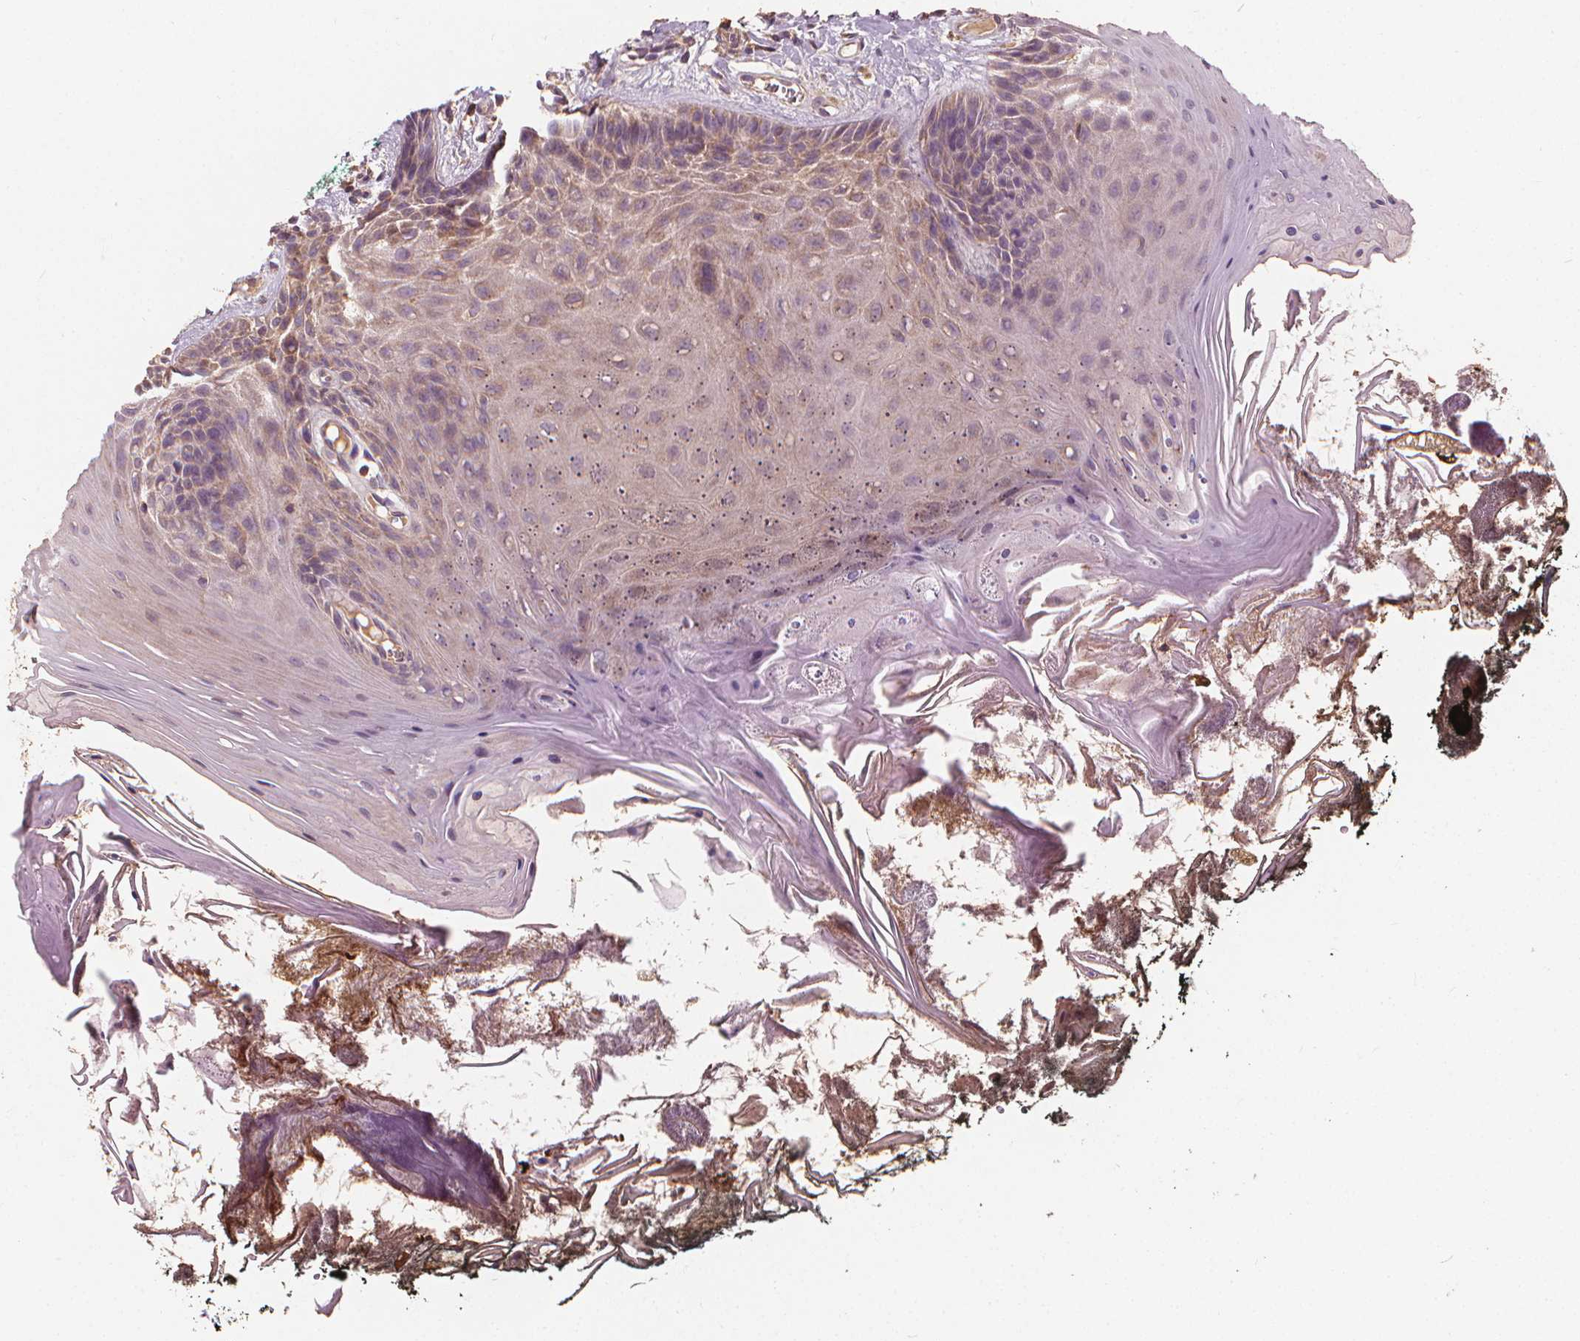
{"staining": {"intensity": "weak", "quantity": "25%-75%", "location": "cytoplasmic/membranous"}, "tissue": "oral mucosa", "cell_type": "Squamous epithelial cells", "image_type": "normal", "snomed": [{"axis": "morphology", "description": "Normal tissue, NOS"}, {"axis": "topography", "description": "Oral tissue"}], "caption": "DAB immunohistochemical staining of normal human oral mucosa shows weak cytoplasmic/membranous protein expression in approximately 25%-75% of squamous epithelial cells. (DAB IHC with brightfield microscopy, high magnification).", "gene": "ORAI2", "patient": {"sex": "male", "age": 9}}